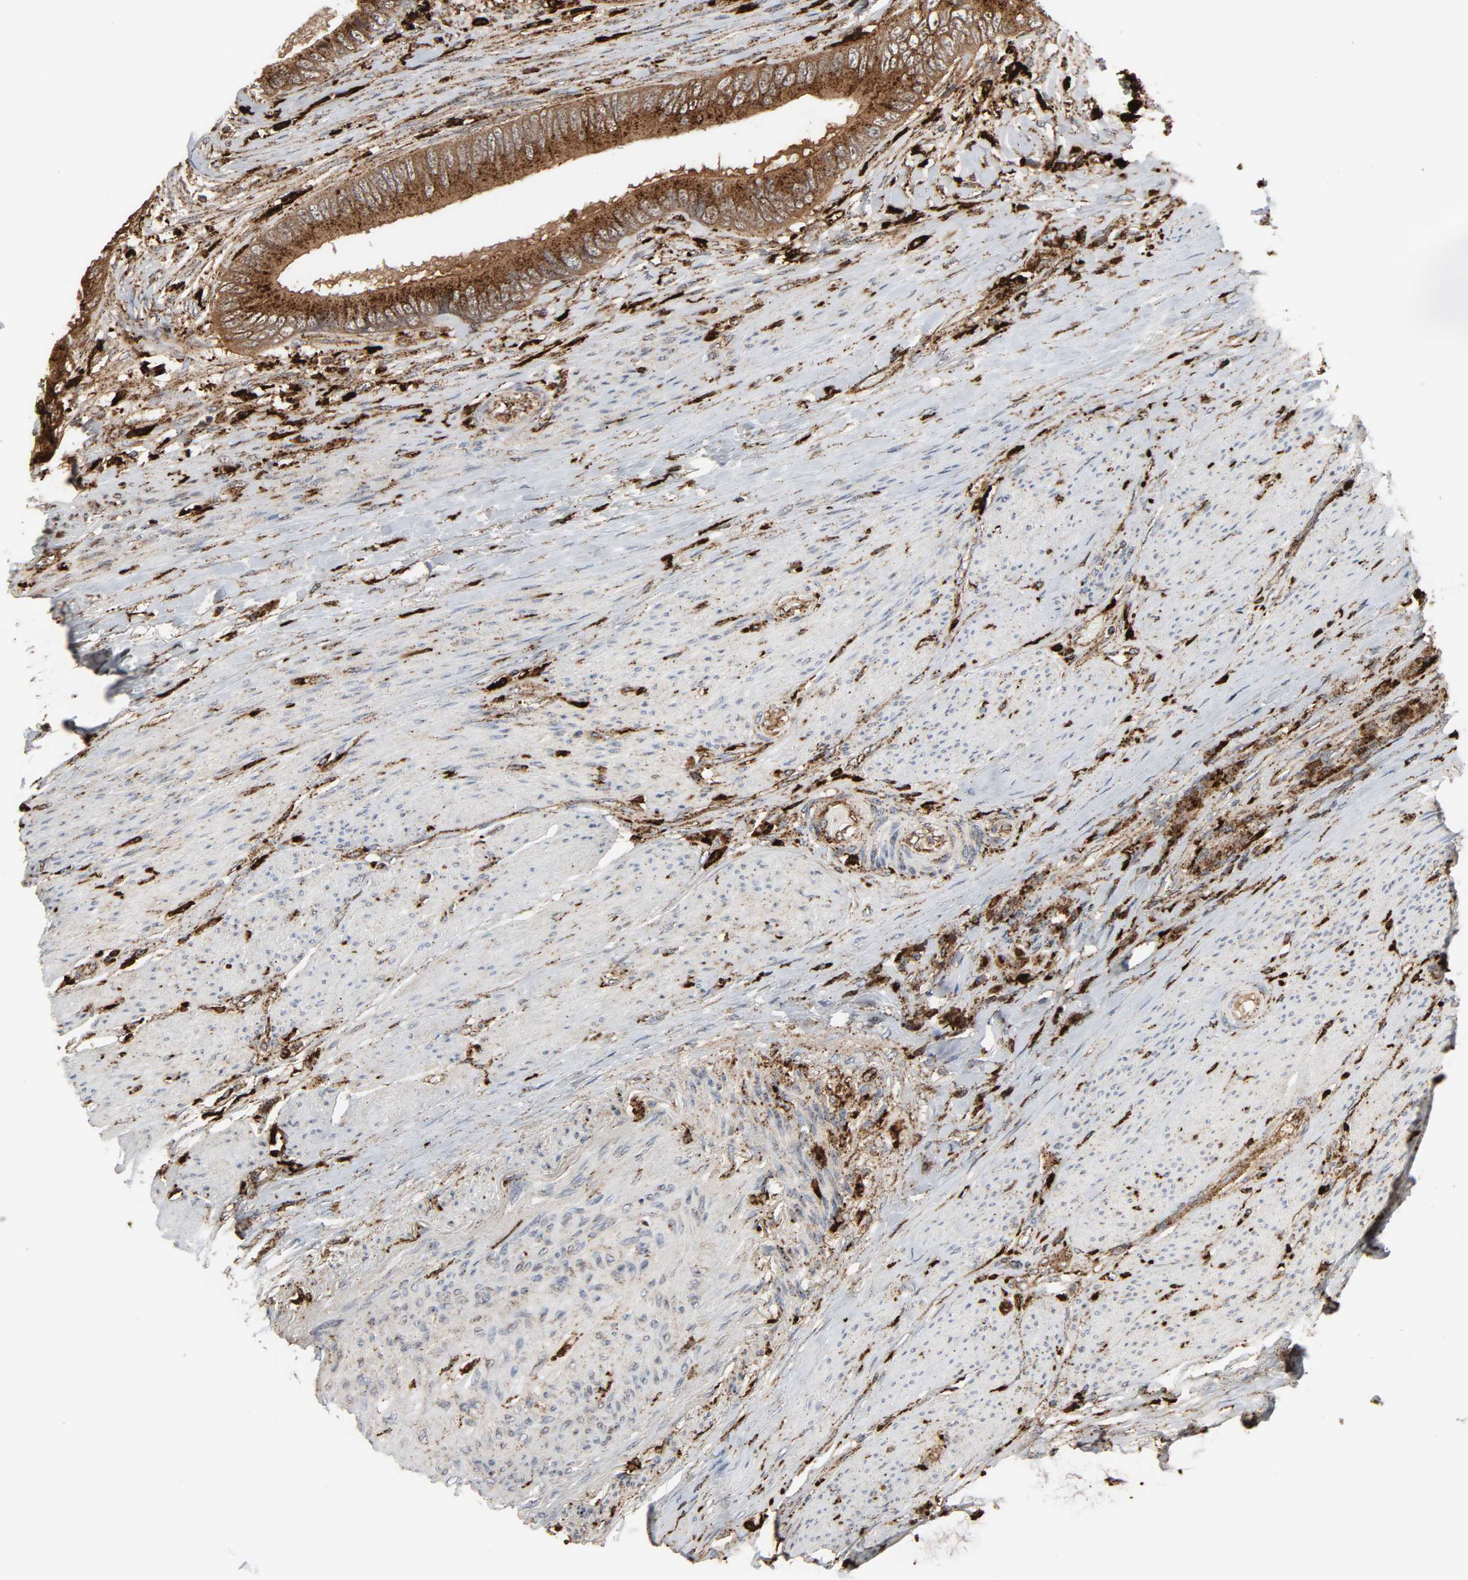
{"staining": {"intensity": "strong", "quantity": ">75%", "location": "cytoplasmic/membranous"}, "tissue": "colorectal cancer", "cell_type": "Tumor cells", "image_type": "cancer", "snomed": [{"axis": "morphology", "description": "Adenocarcinoma, NOS"}, {"axis": "topography", "description": "Rectum"}], "caption": "A high-resolution image shows immunohistochemistry staining of adenocarcinoma (colorectal), which shows strong cytoplasmic/membranous positivity in approximately >75% of tumor cells.", "gene": "PSAP", "patient": {"sex": "female", "age": 77}}